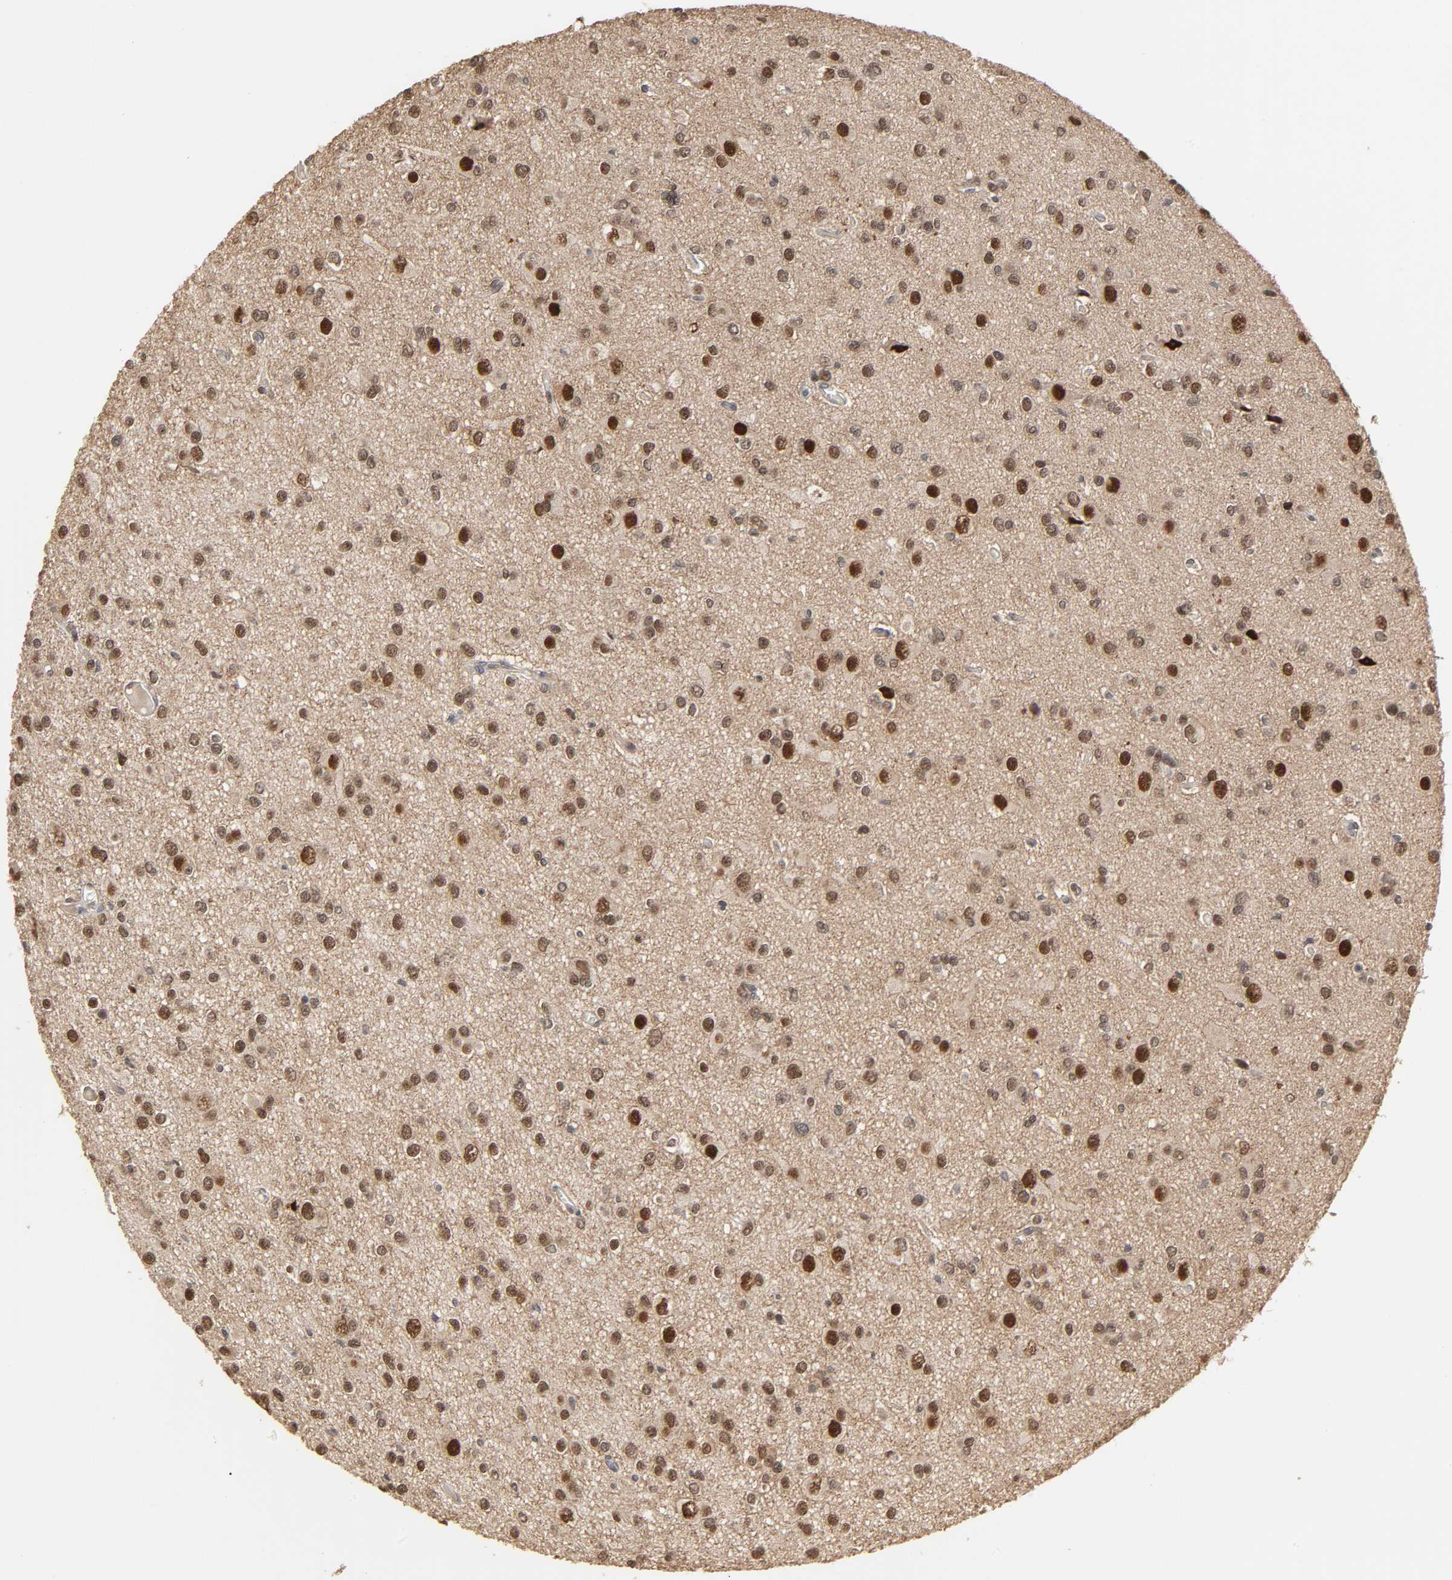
{"staining": {"intensity": "strong", "quantity": ">75%", "location": "nuclear"}, "tissue": "glioma", "cell_type": "Tumor cells", "image_type": "cancer", "snomed": [{"axis": "morphology", "description": "Glioma, malignant, Low grade"}, {"axis": "topography", "description": "Brain"}], "caption": "Protein expression analysis of human malignant low-grade glioma reveals strong nuclear expression in about >75% of tumor cells.", "gene": "HTR1E", "patient": {"sex": "male", "age": 42}}